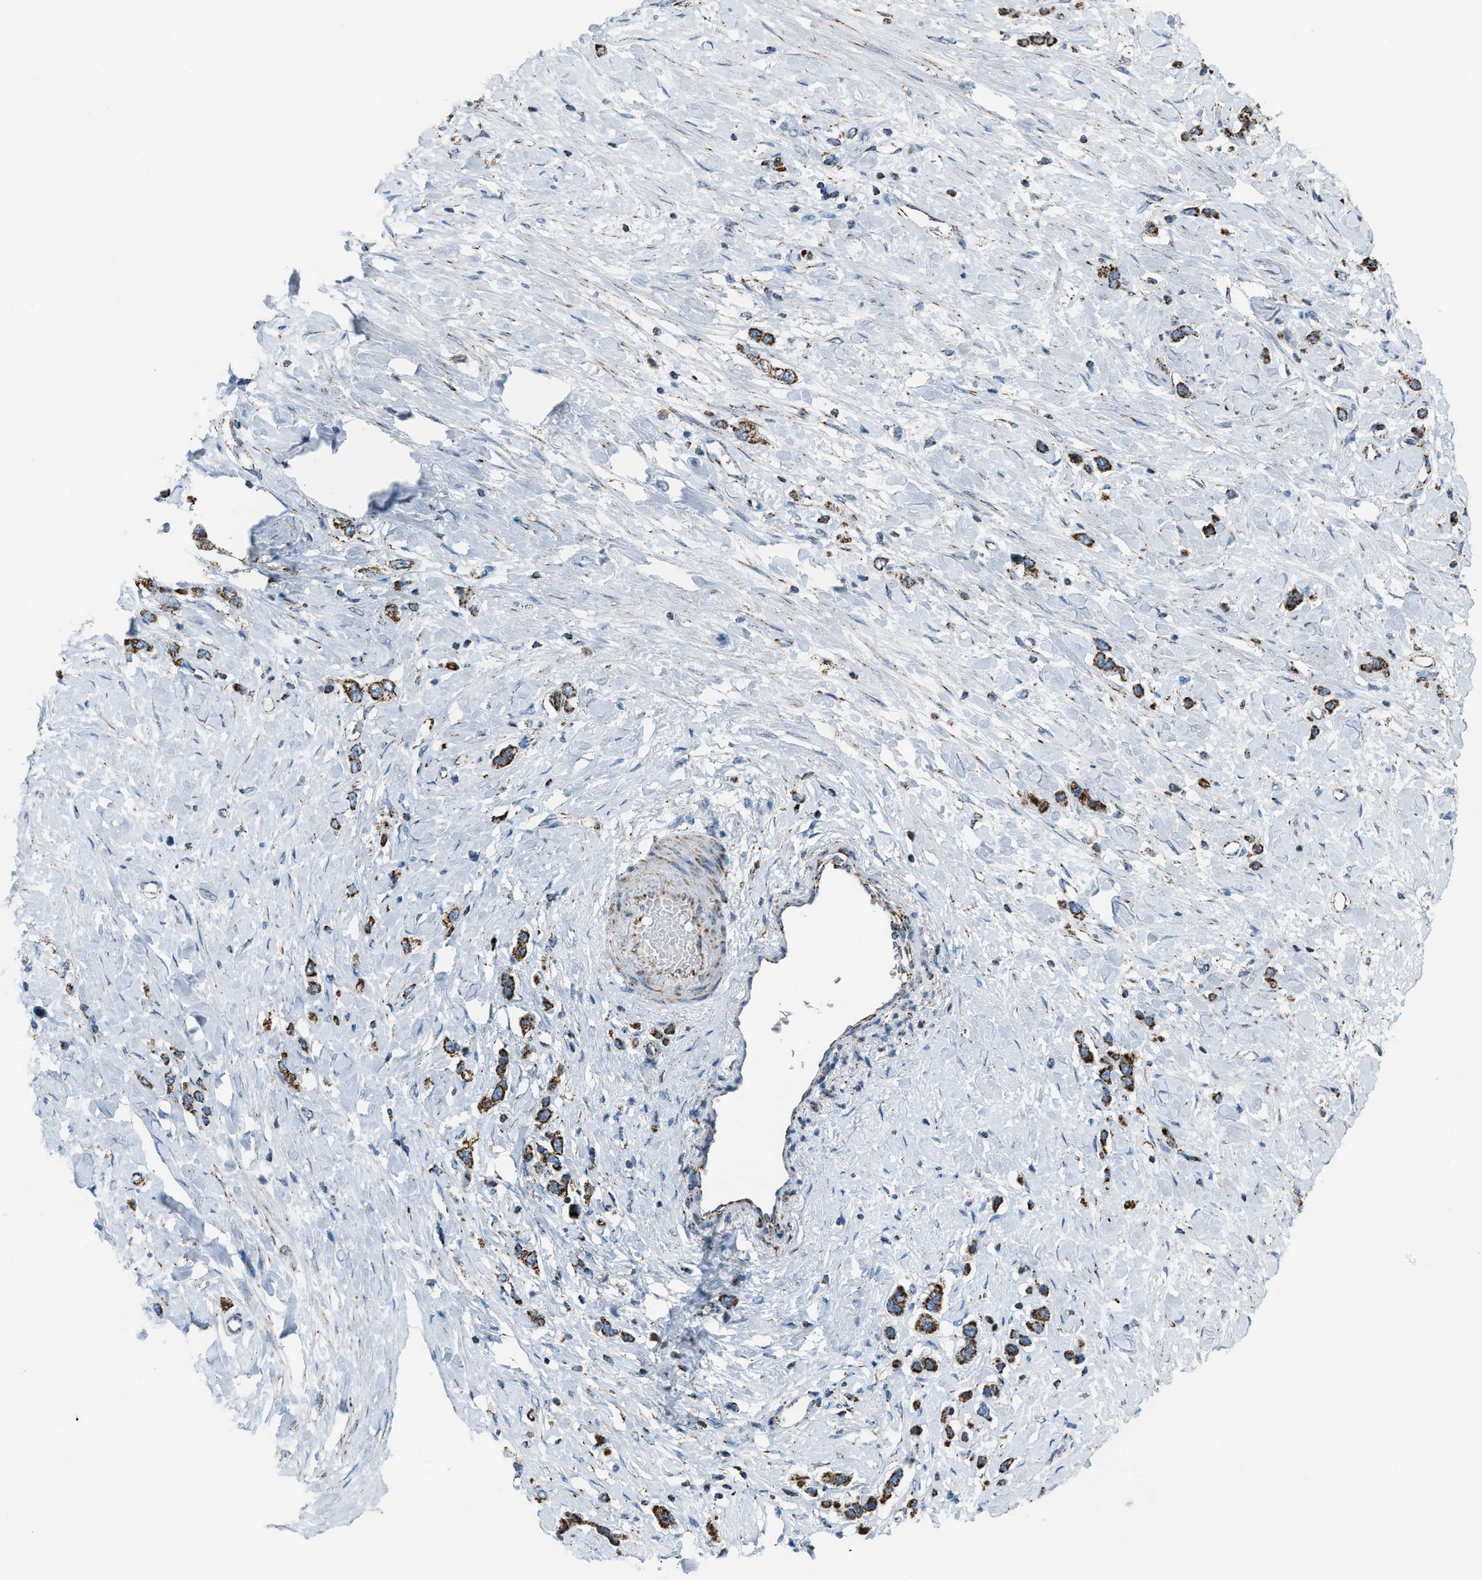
{"staining": {"intensity": "strong", "quantity": ">75%", "location": "cytoplasmic/membranous"}, "tissue": "stomach cancer", "cell_type": "Tumor cells", "image_type": "cancer", "snomed": [{"axis": "morphology", "description": "Adenocarcinoma, NOS"}, {"axis": "topography", "description": "Stomach"}], "caption": "An immunohistochemistry histopathology image of neoplastic tissue is shown. Protein staining in brown highlights strong cytoplasmic/membranous positivity in stomach adenocarcinoma within tumor cells.", "gene": "MDH2", "patient": {"sex": "female", "age": 65}}